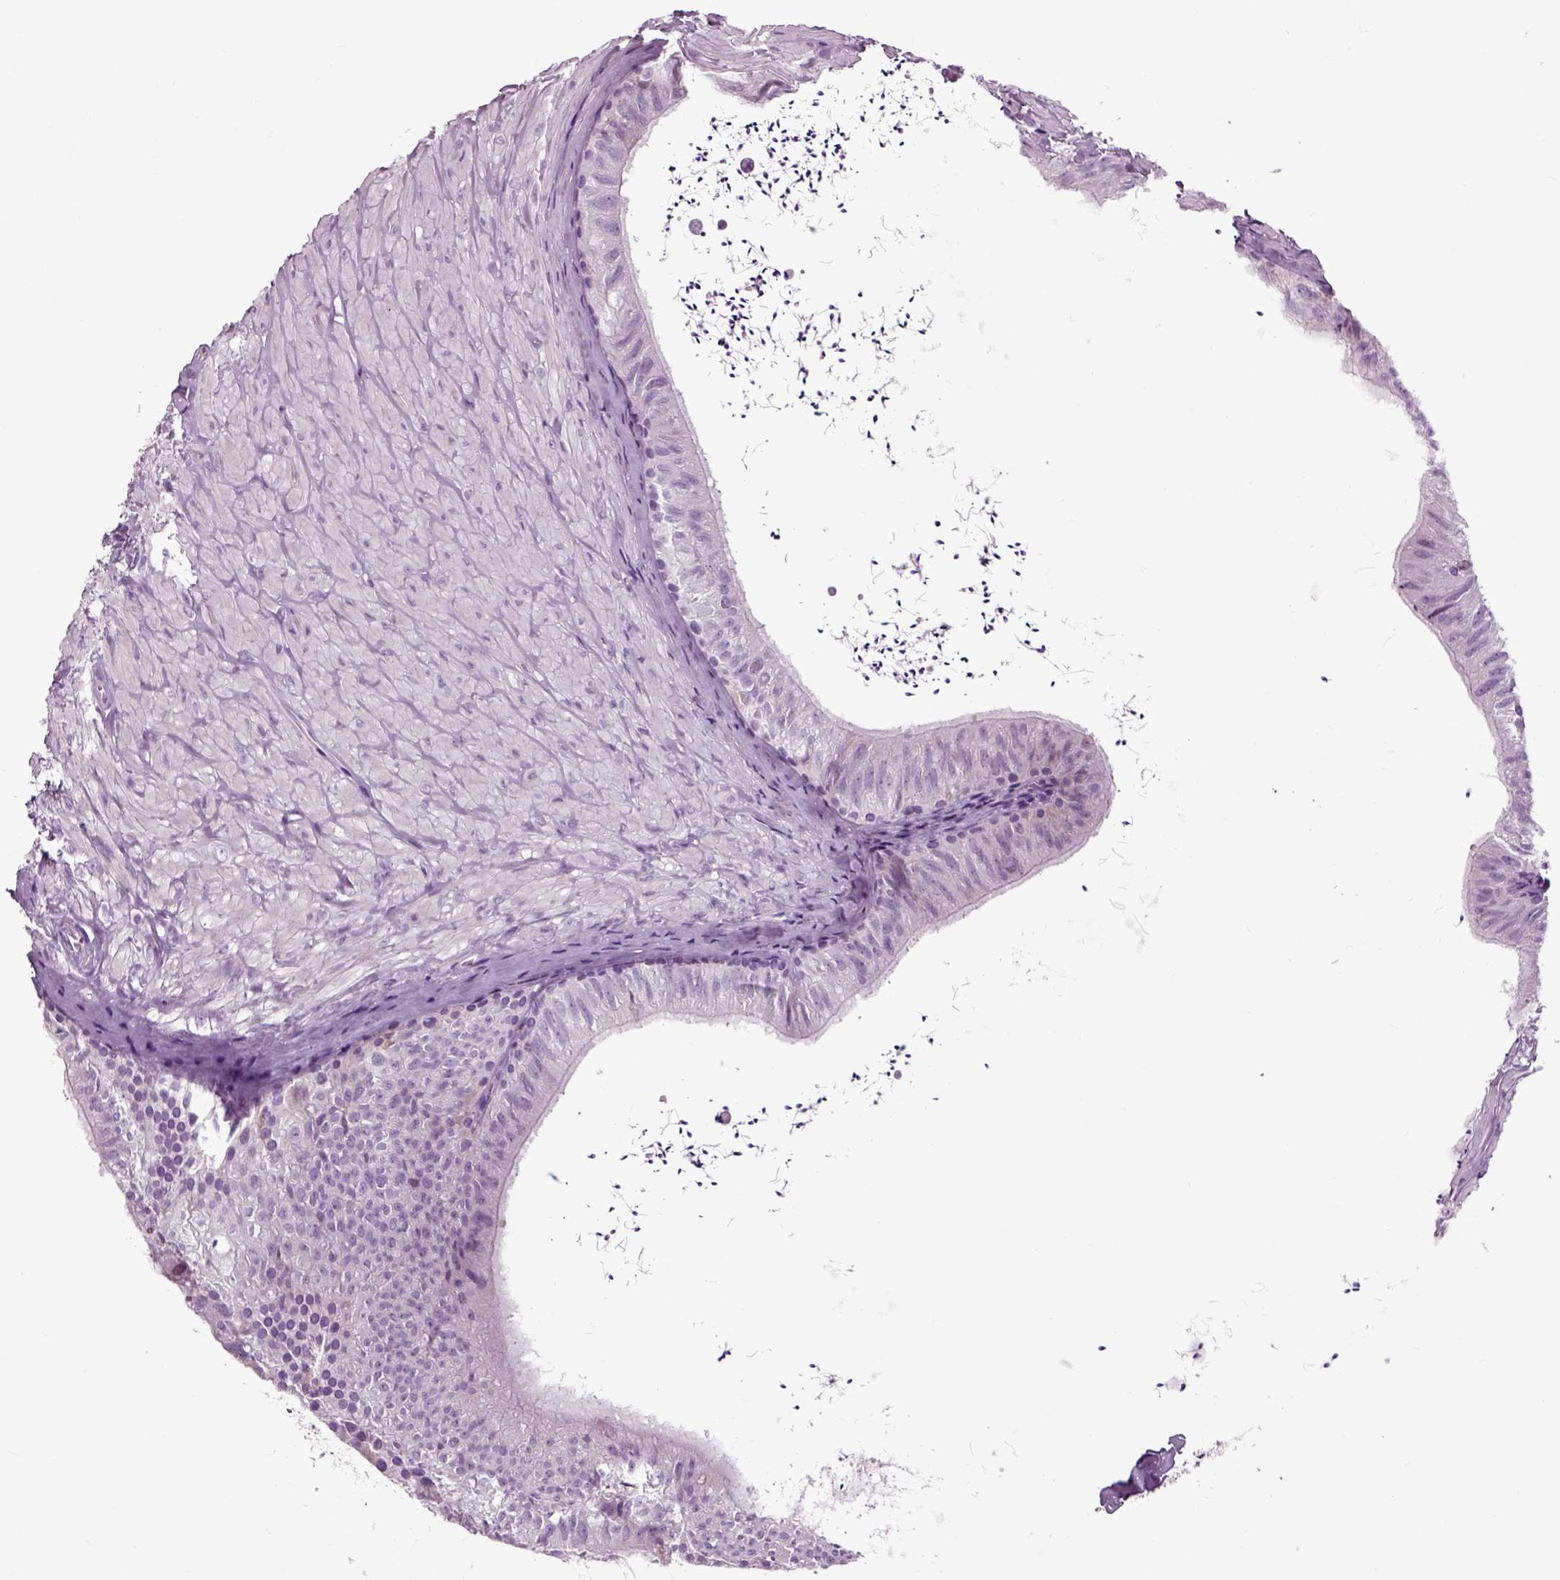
{"staining": {"intensity": "negative", "quantity": "none", "location": "none"}, "tissue": "epididymis", "cell_type": "Glandular cells", "image_type": "normal", "snomed": [{"axis": "morphology", "description": "Normal tissue, NOS"}, {"axis": "topography", "description": "Epididymis"}], "caption": "DAB immunohistochemical staining of benign epididymis displays no significant staining in glandular cells.", "gene": "ARHGAP11A", "patient": {"sex": "male", "age": 32}}